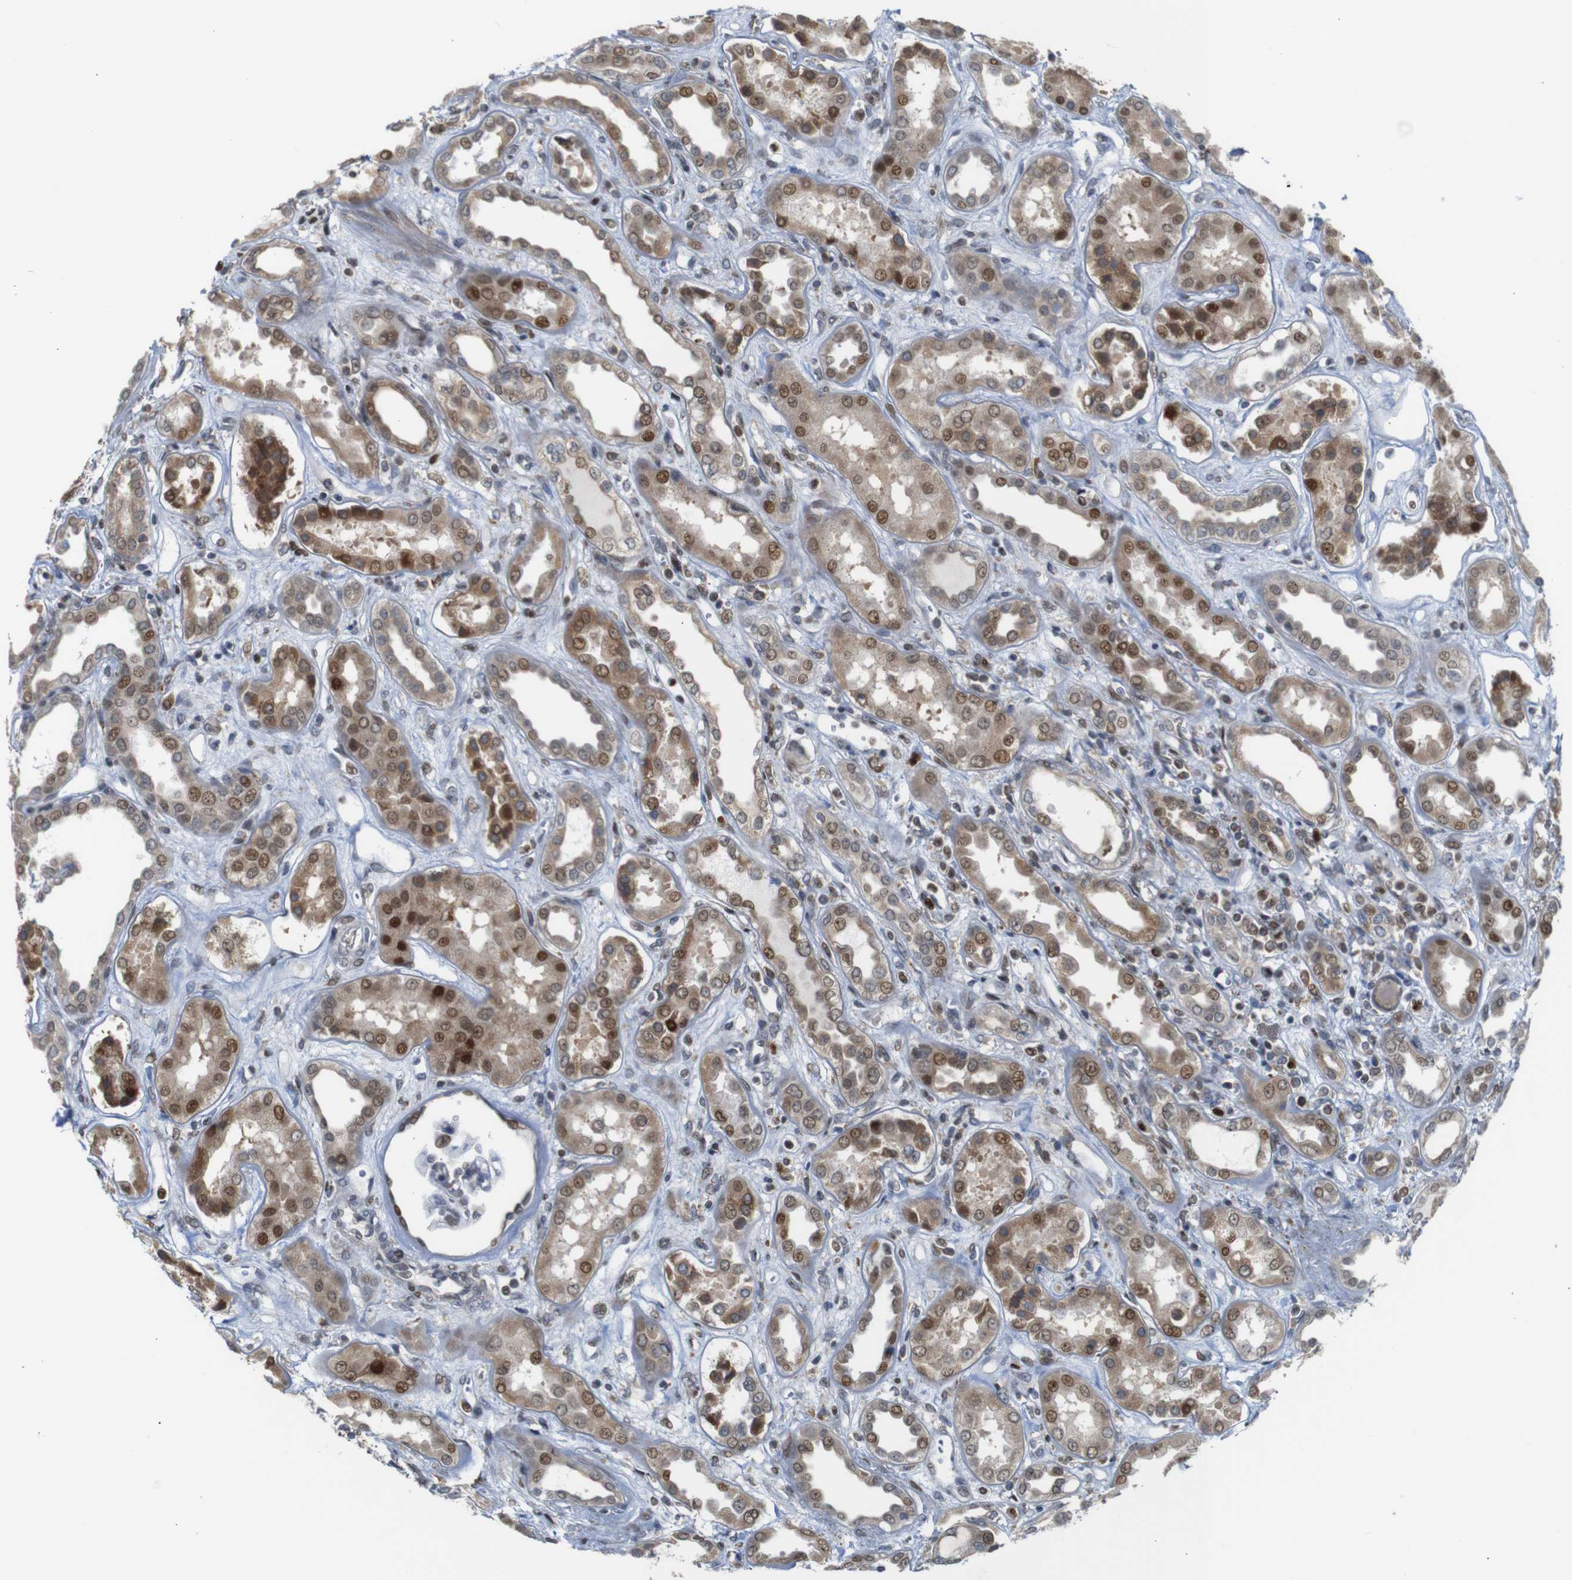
{"staining": {"intensity": "moderate", "quantity": "<25%", "location": "nuclear"}, "tissue": "kidney", "cell_type": "Cells in glomeruli", "image_type": "normal", "snomed": [{"axis": "morphology", "description": "Normal tissue, NOS"}, {"axis": "topography", "description": "Kidney"}], "caption": "Immunohistochemistry (IHC) photomicrograph of unremarkable kidney: kidney stained using IHC displays low levels of moderate protein expression localized specifically in the nuclear of cells in glomeruli, appearing as a nuclear brown color.", "gene": "PTPN1", "patient": {"sex": "male", "age": 59}}